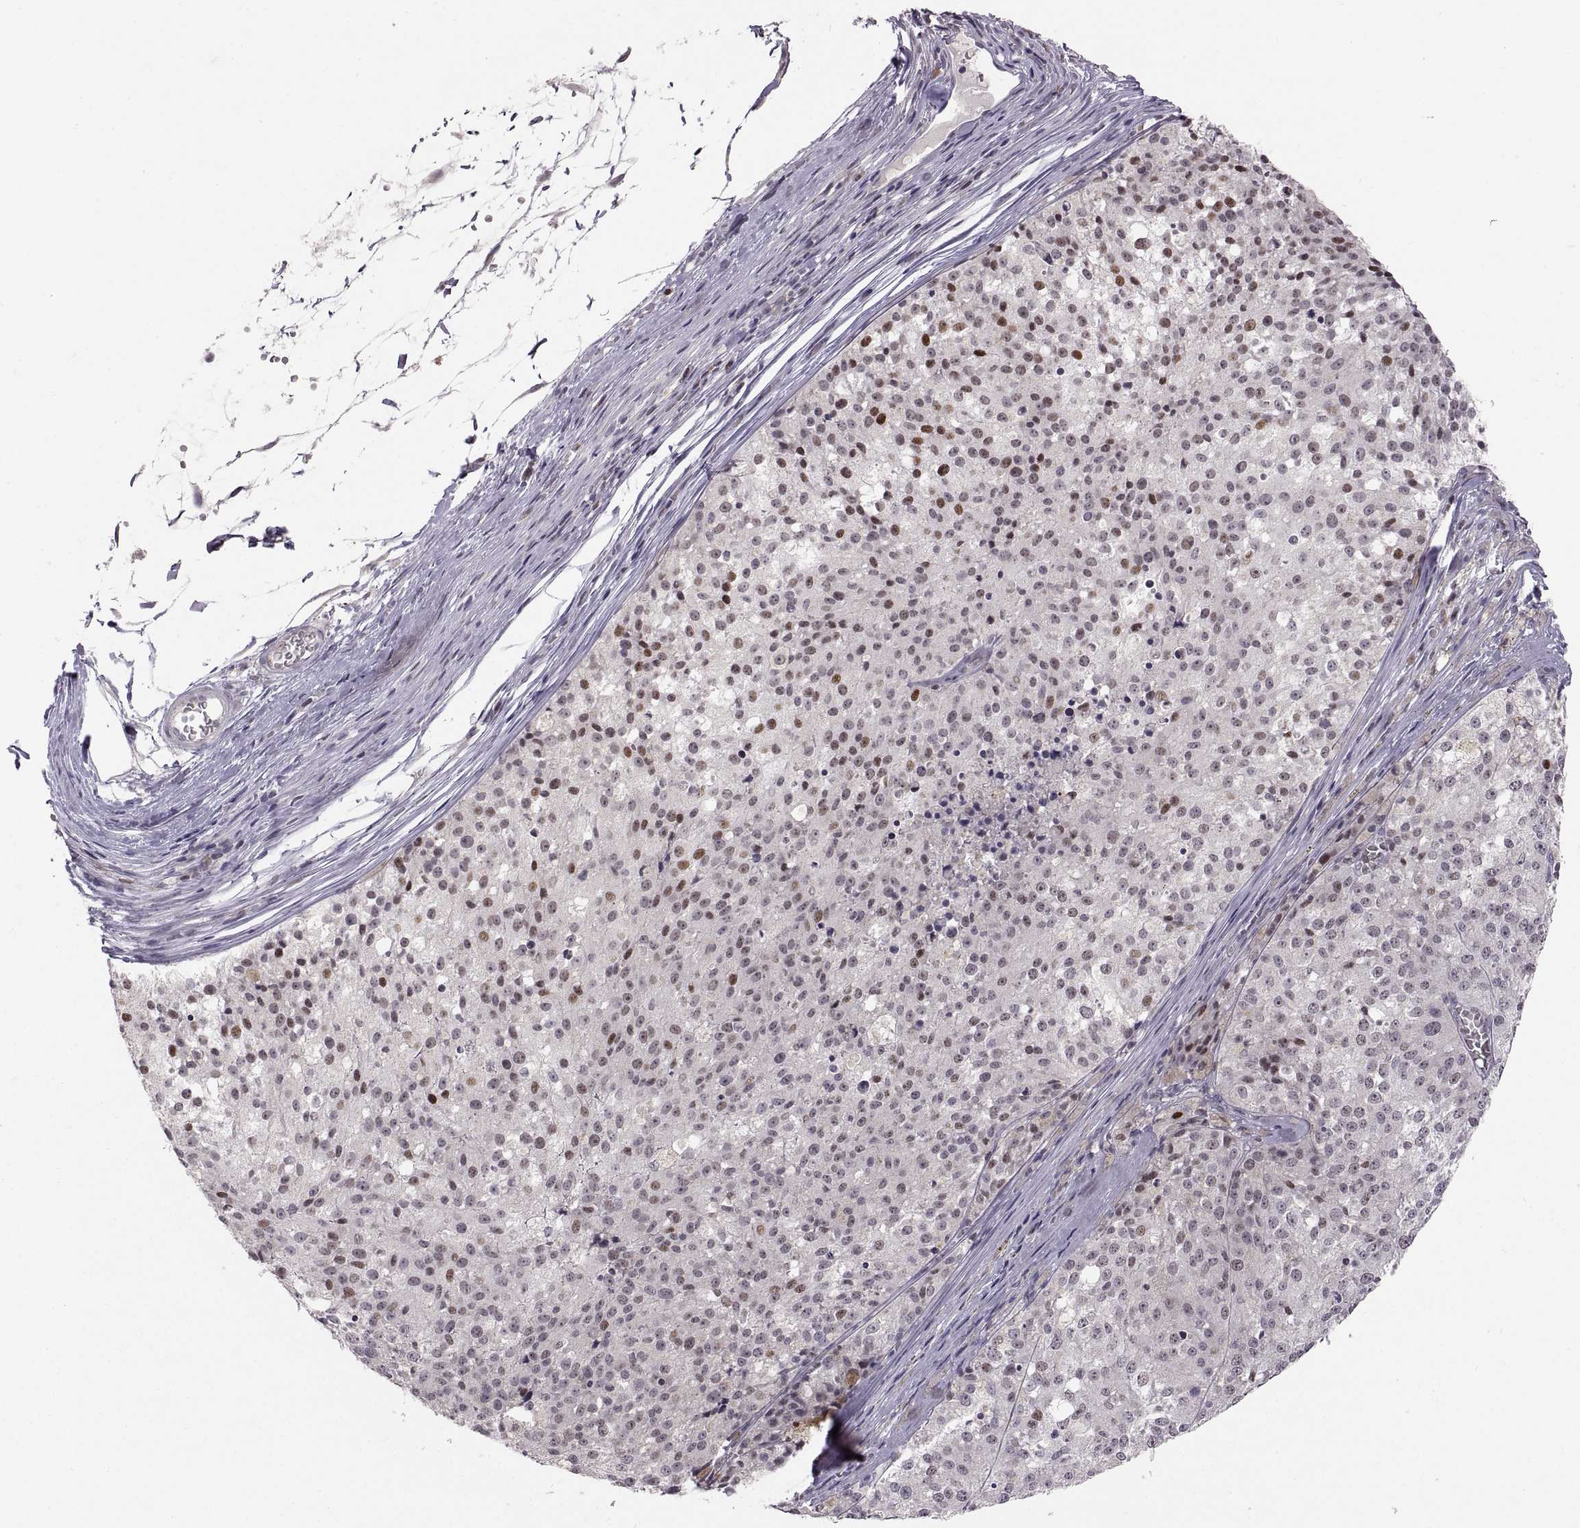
{"staining": {"intensity": "strong", "quantity": "<25%", "location": "nuclear"}, "tissue": "melanoma", "cell_type": "Tumor cells", "image_type": "cancer", "snomed": [{"axis": "morphology", "description": "Malignant melanoma, Metastatic site"}, {"axis": "topography", "description": "Lymph node"}], "caption": "Protein staining reveals strong nuclear expression in about <25% of tumor cells in melanoma.", "gene": "SNAI1", "patient": {"sex": "female", "age": 64}}